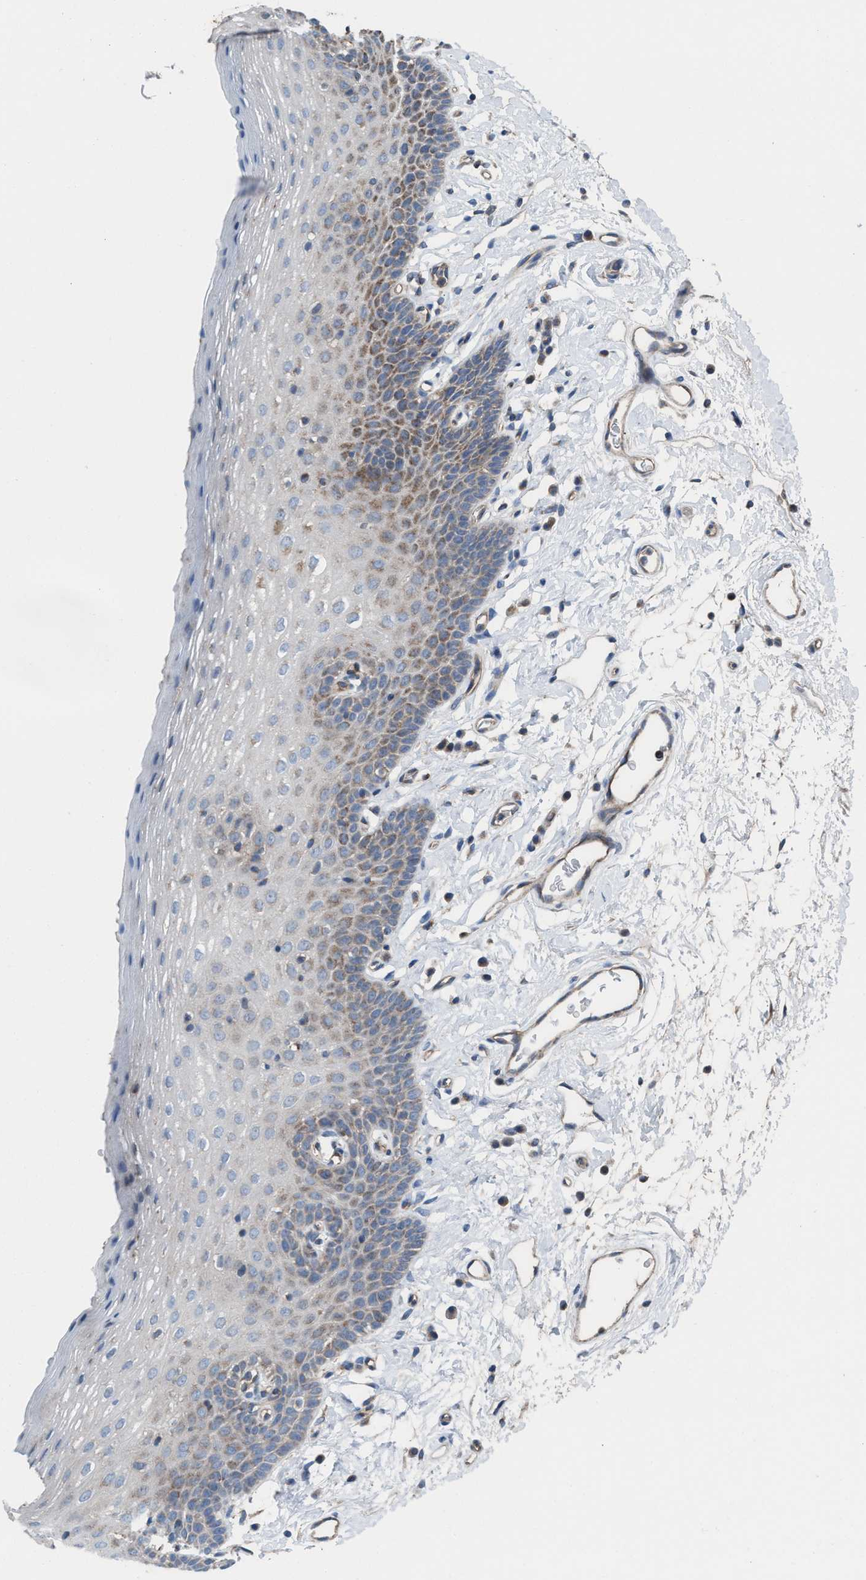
{"staining": {"intensity": "moderate", "quantity": "<25%", "location": "cytoplasmic/membranous"}, "tissue": "oral mucosa", "cell_type": "Squamous epithelial cells", "image_type": "normal", "snomed": [{"axis": "morphology", "description": "Normal tissue, NOS"}, {"axis": "topography", "description": "Oral tissue"}], "caption": "Immunohistochemical staining of unremarkable oral mucosa shows low levels of moderate cytoplasmic/membranous positivity in approximately <25% of squamous epithelial cells.", "gene": "MRM1", "patient": {"sex": "male", "age": 66}}